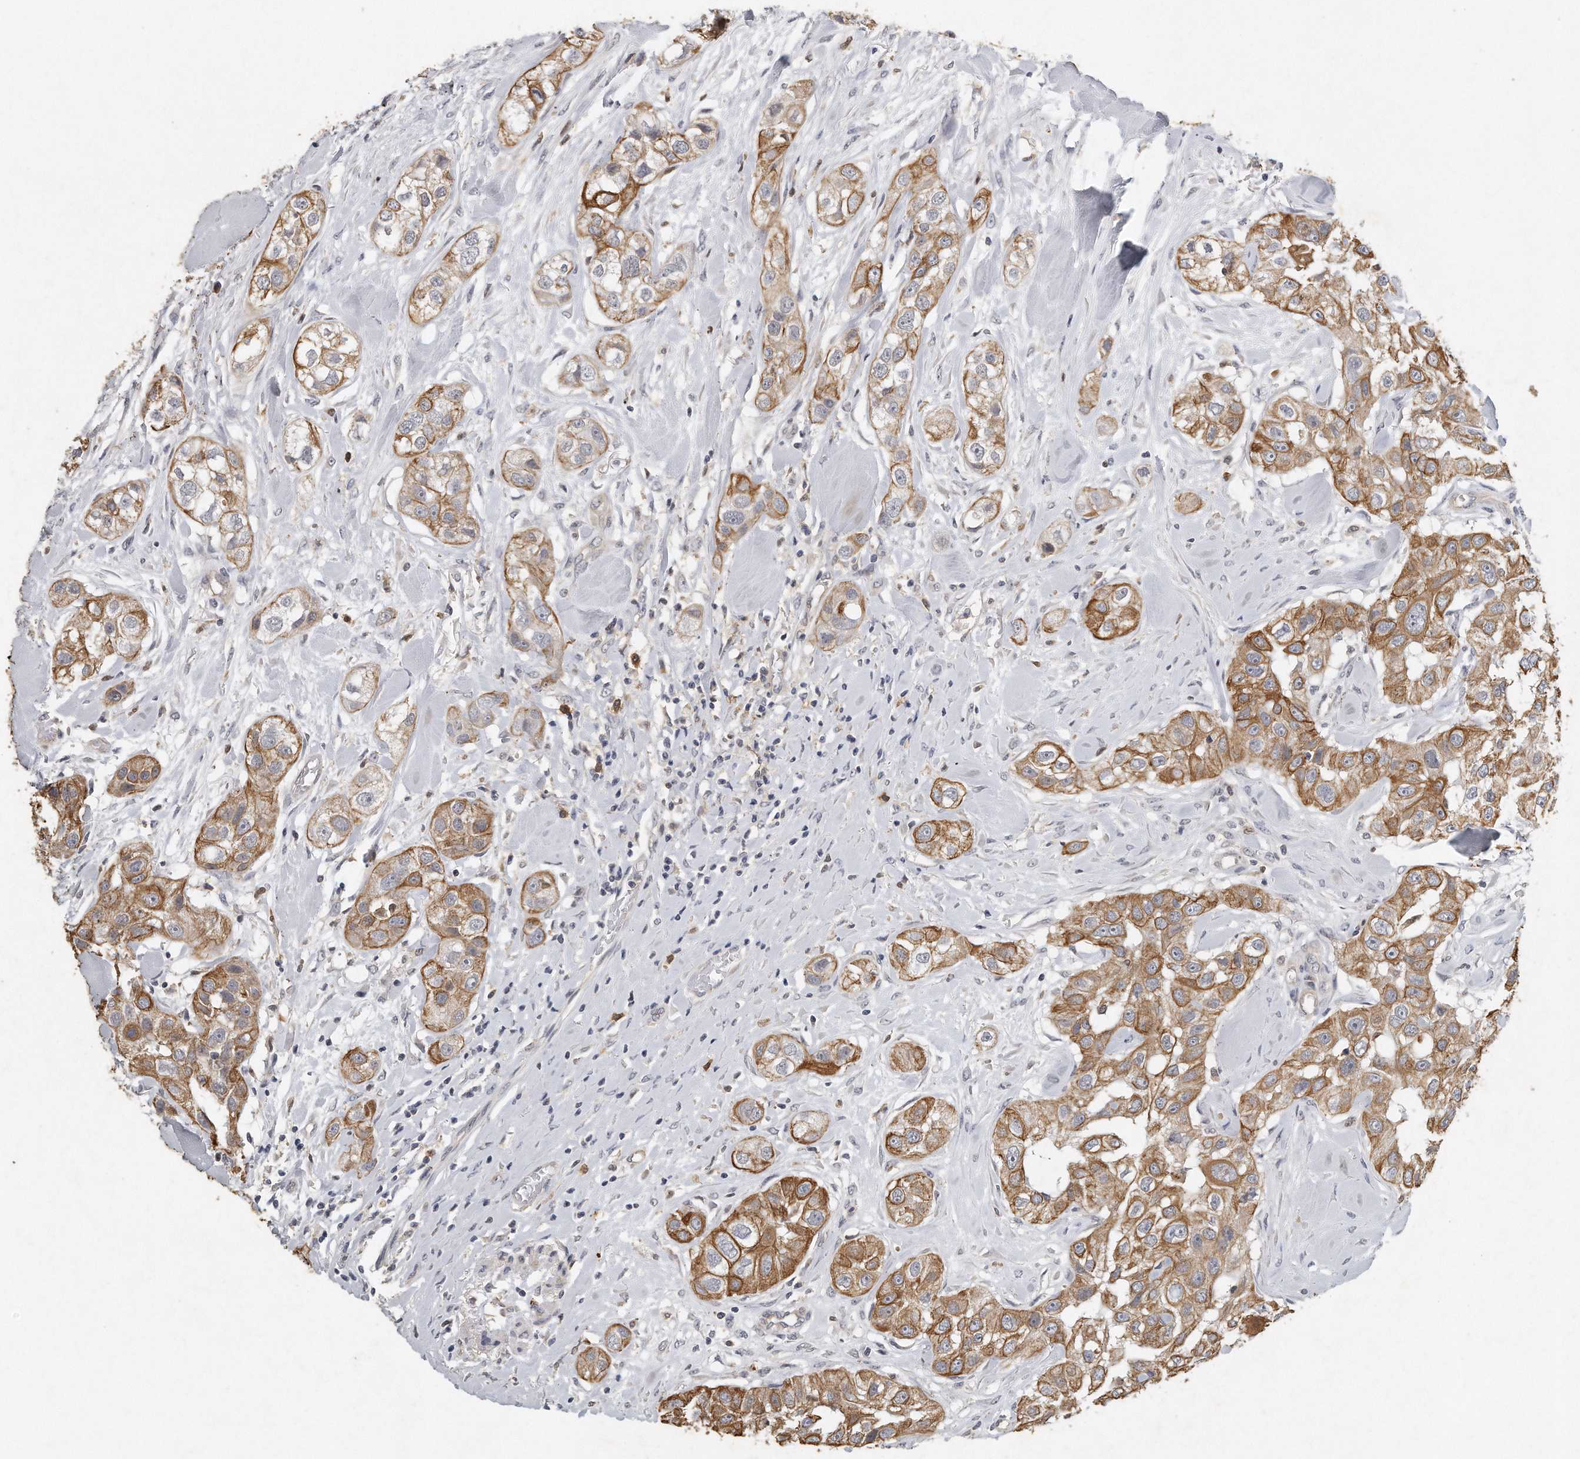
{"staining": {"intensity": "moderate", "quantity": ">75%", "location": "cytoplasmic/membranous"}, "tissue": "head and neck cancer", "cell_type": "Tumor cells", "image_type": "cancer", "snomed": [{"axis": "morphology", "description": "Normal tissue, NOS"}, {"axis": "morphology", "description": "Squamous cell carcinoma, NOS"}, {"axis": "topography", "description": "Skeletal muscle"}, {"axis": "topography", "description": "Head-Neck"}], "caption": "The photomicrograph shows a brown stain indicating the presence of a protein in the cytoplasmic/membranous of tumor cells in head and neck cancer.", "gene": "CAMK1", "patient": {"sex": "male", "age": 51}}